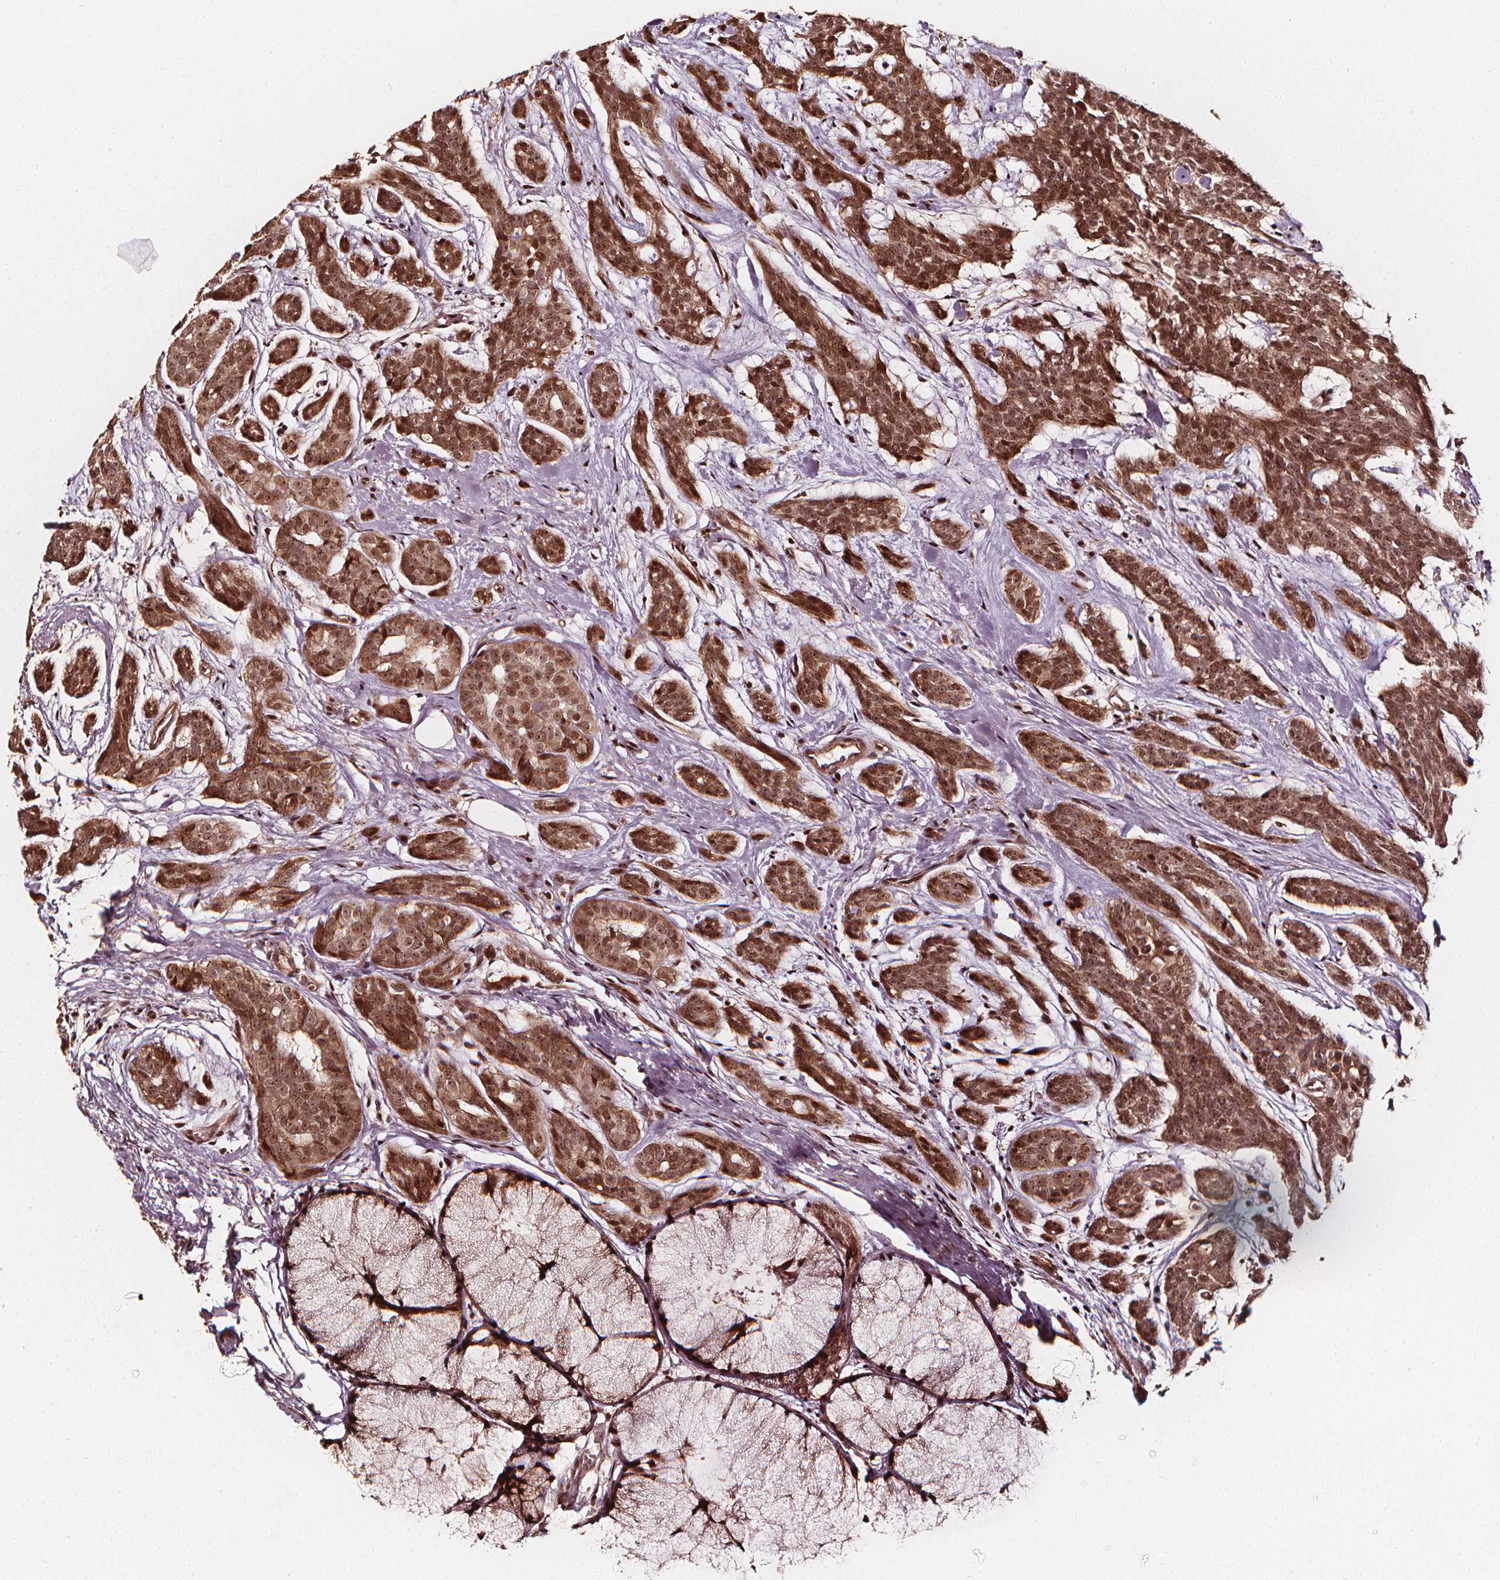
{"staining": {"intensity": "strong", "quantity": ">75%", "location": "cytoplasmic/membranous,nuclear"}, "tissue": "head and neck cancer", "cell_type": "Tumor cells", "image_type": "cancer", "snomed": [{"axis": "morphology", "description": "Adenocarcinoma, NOS"}, {"axis": "topography", "description": "Head-Neck"}], "caption": "About >75% of tumor cells in head and neck cancer reveal strong cytoplasmic/membranous and nuclear protein staining as visualized by brown immunohistochemical staining.", "gene": "EXOSC9", "patient": {"sex": "male", "age": 66}}